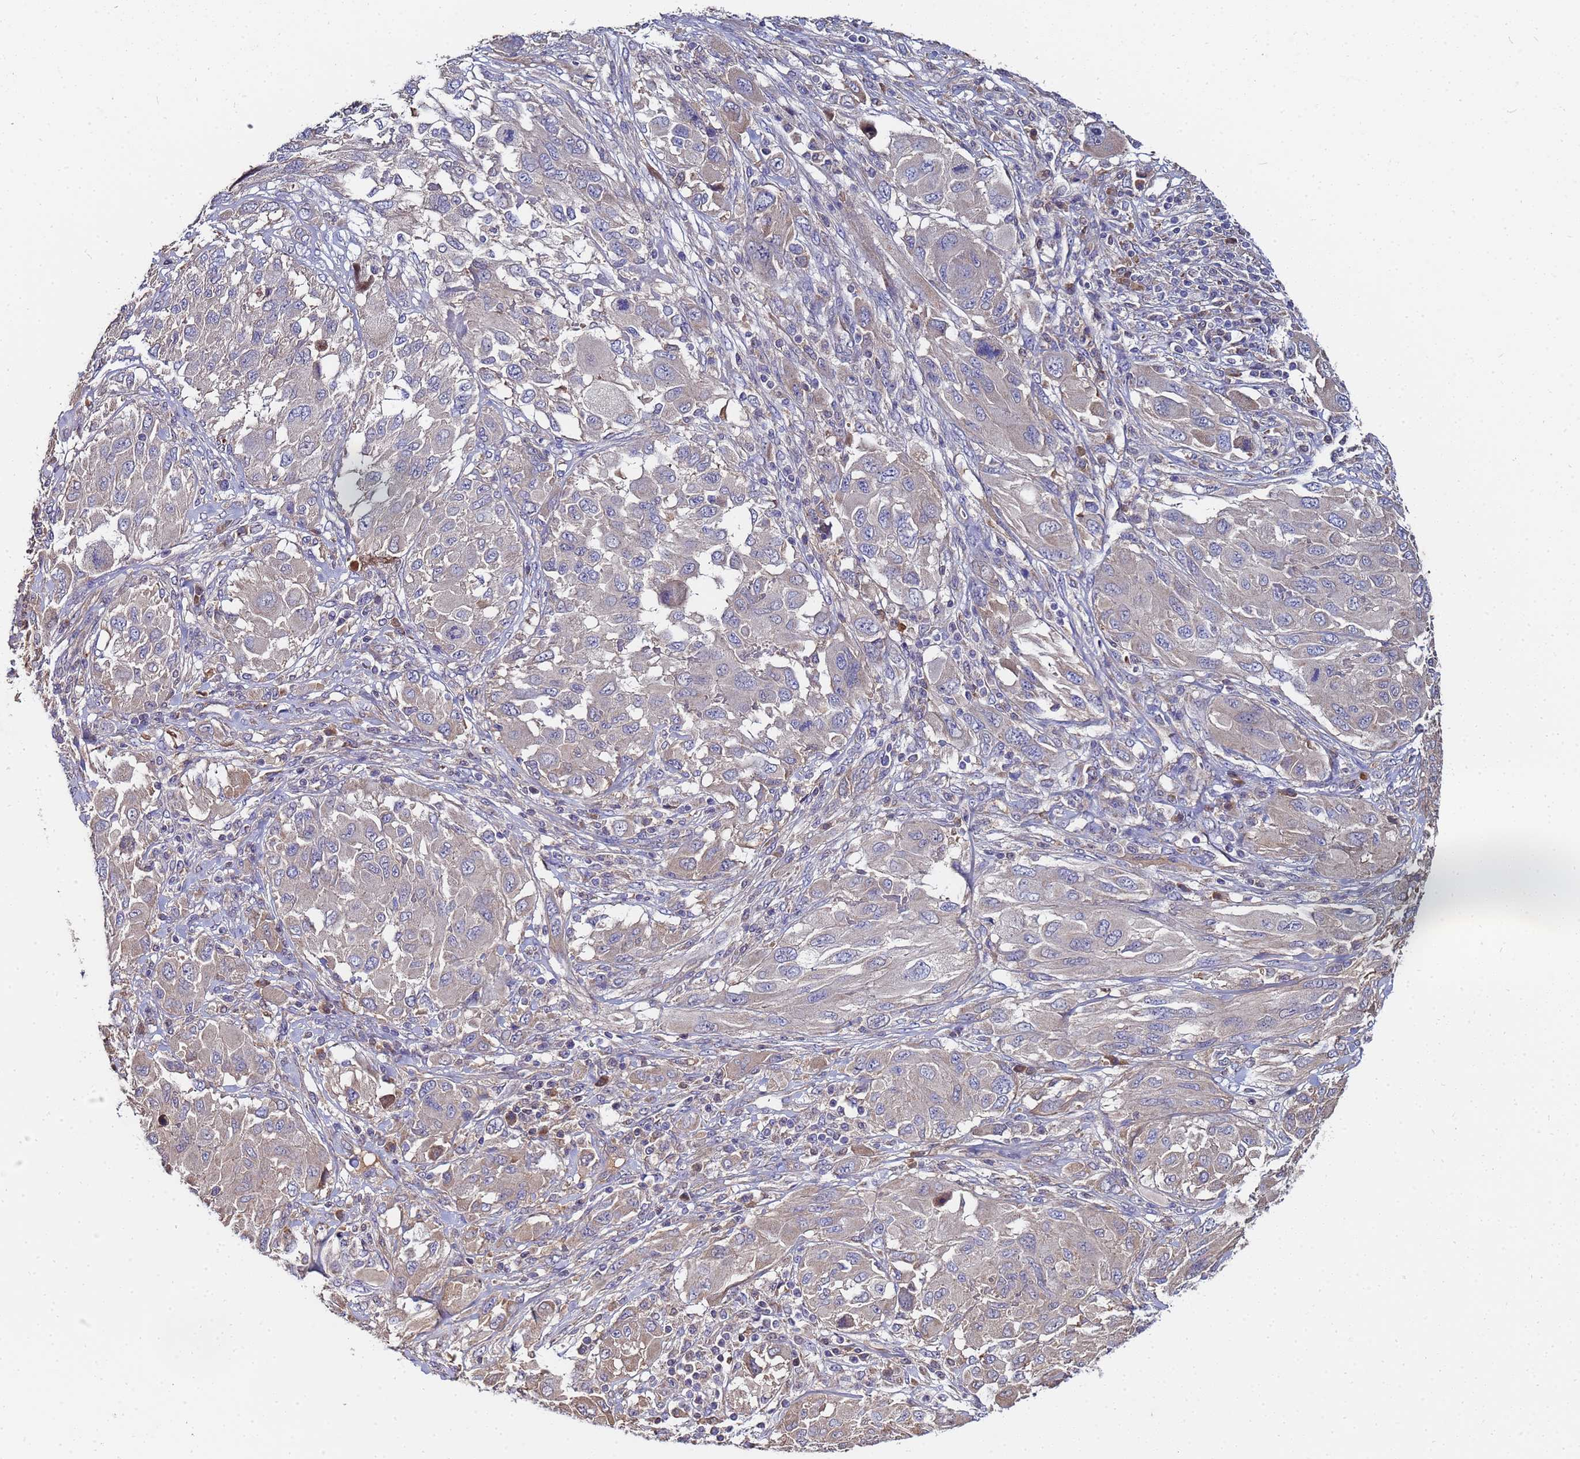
{"staining": {"intensity": "negative", "quantity": "none", "location": "none"}, "tissue": "melanoma", "cell_type": "Tumor cells", "image_type": "cancer", "snomed": [{"axis": "morphology", "description": "Malignant melanoma, NOS"}, {"axis": "topography", "description": "Skin"}], "caption": "Immunohistochemistry (IHC) histopathology image of human malignant melanoma stained for a protein (brown), which reveals no expression in tumor cells.", "gene": "C5orf34", "patient": {"sex": "female", "age": 91}}